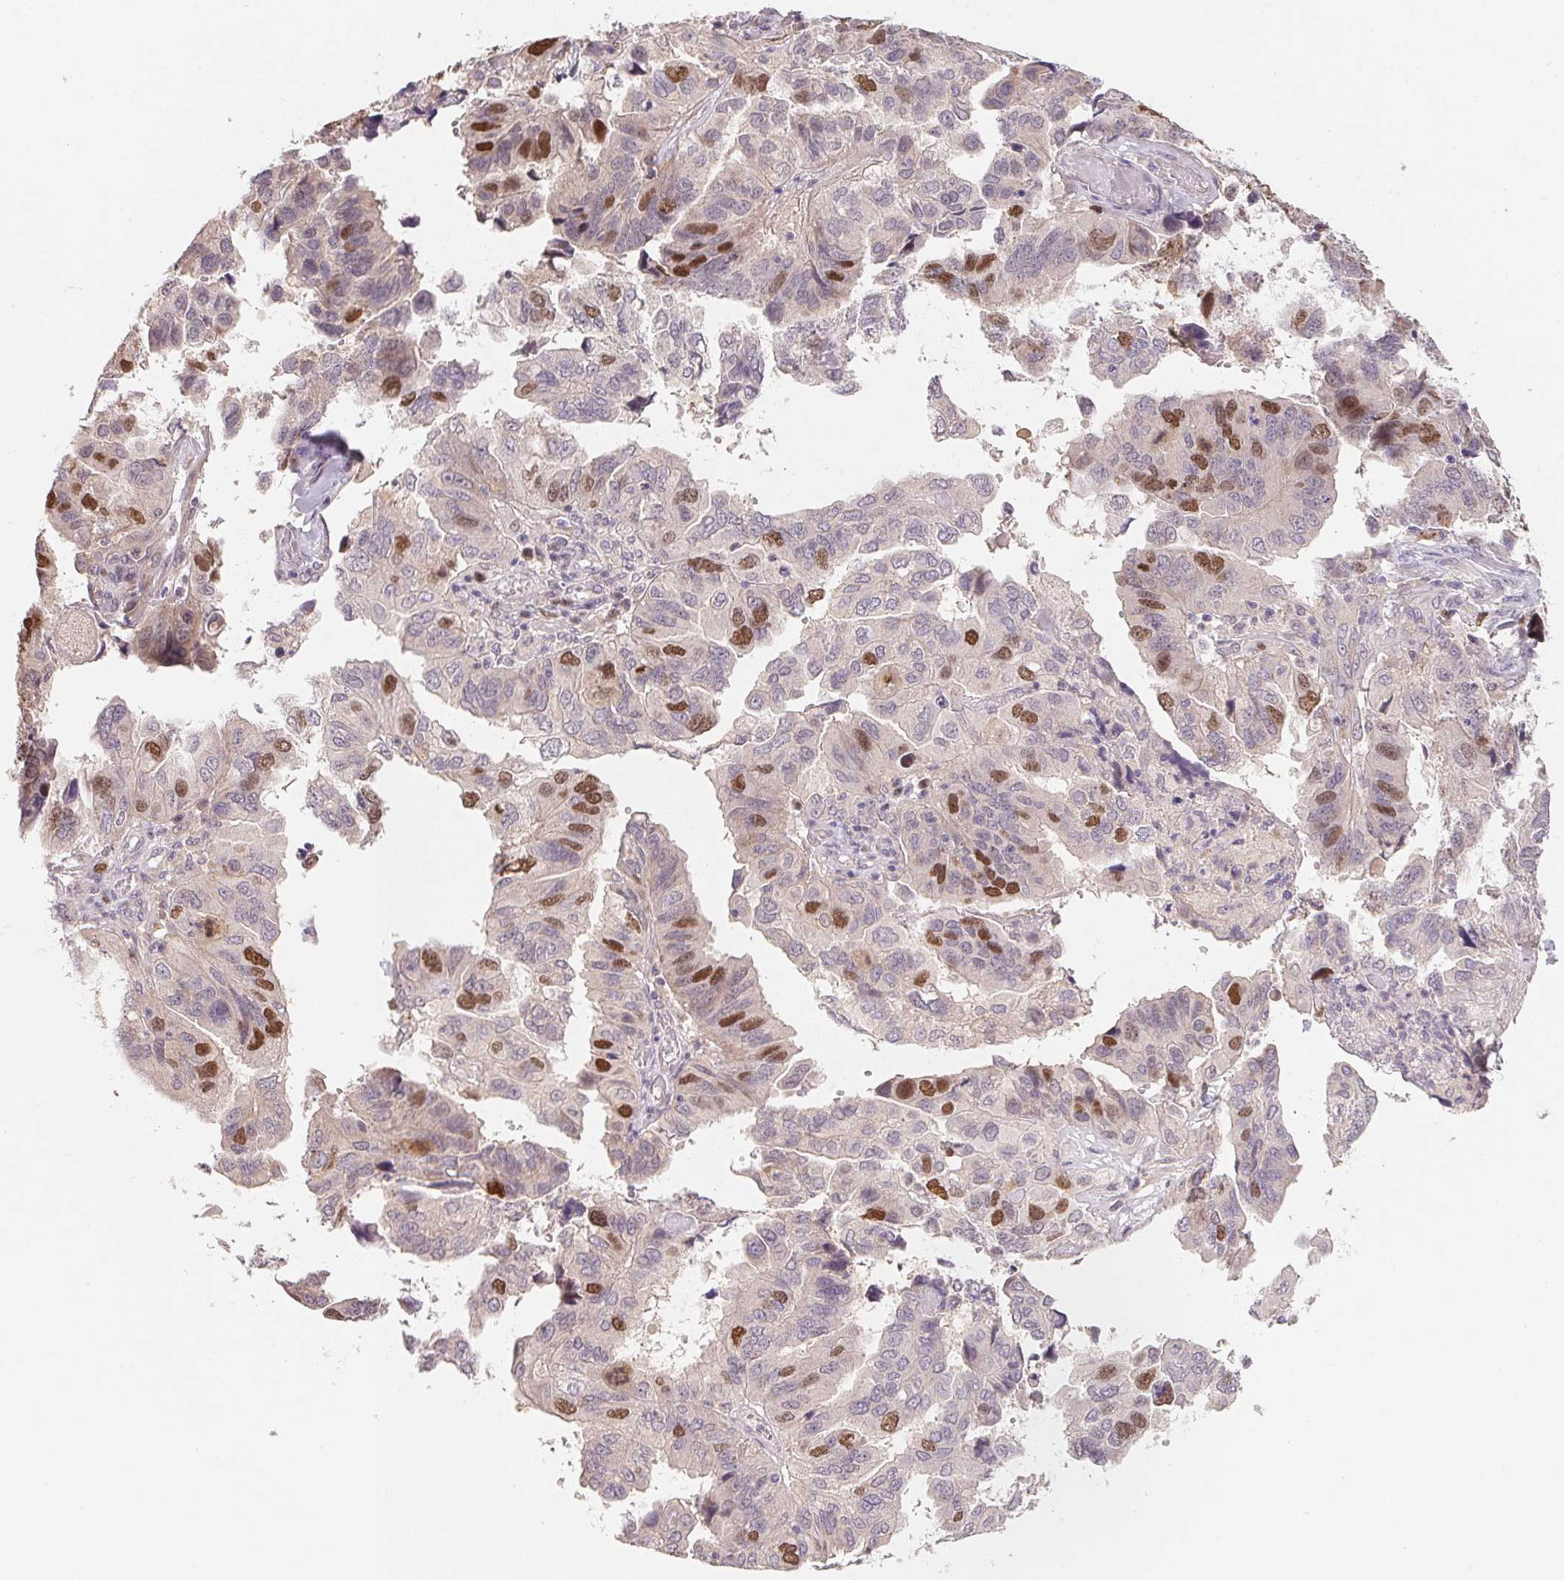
{"staining": {"intensity": "strong", "quantity": "<25%", "location": "nuclear"}, "tissue": "ovarian cancer", "cell_type": "Tumor cells", "image_type": "cancer", "snomed": [{"axis": "morphology", "description": "Cystadenocarcinoma, serous, NOS"}, {"axis": "topography", "description": "Ovary"}], "caption": "High-magnification brightfield microscopy of ovarian serous cystadenocarcinoma stained with DAB (brown) and counterstained with hematoxylin (blue). tumor cells exhibit strong nuclear positivity is identified in approximately<25% of cells.", "gene": "KIFC1", "patient": {"sex": "female", "age": 79}}